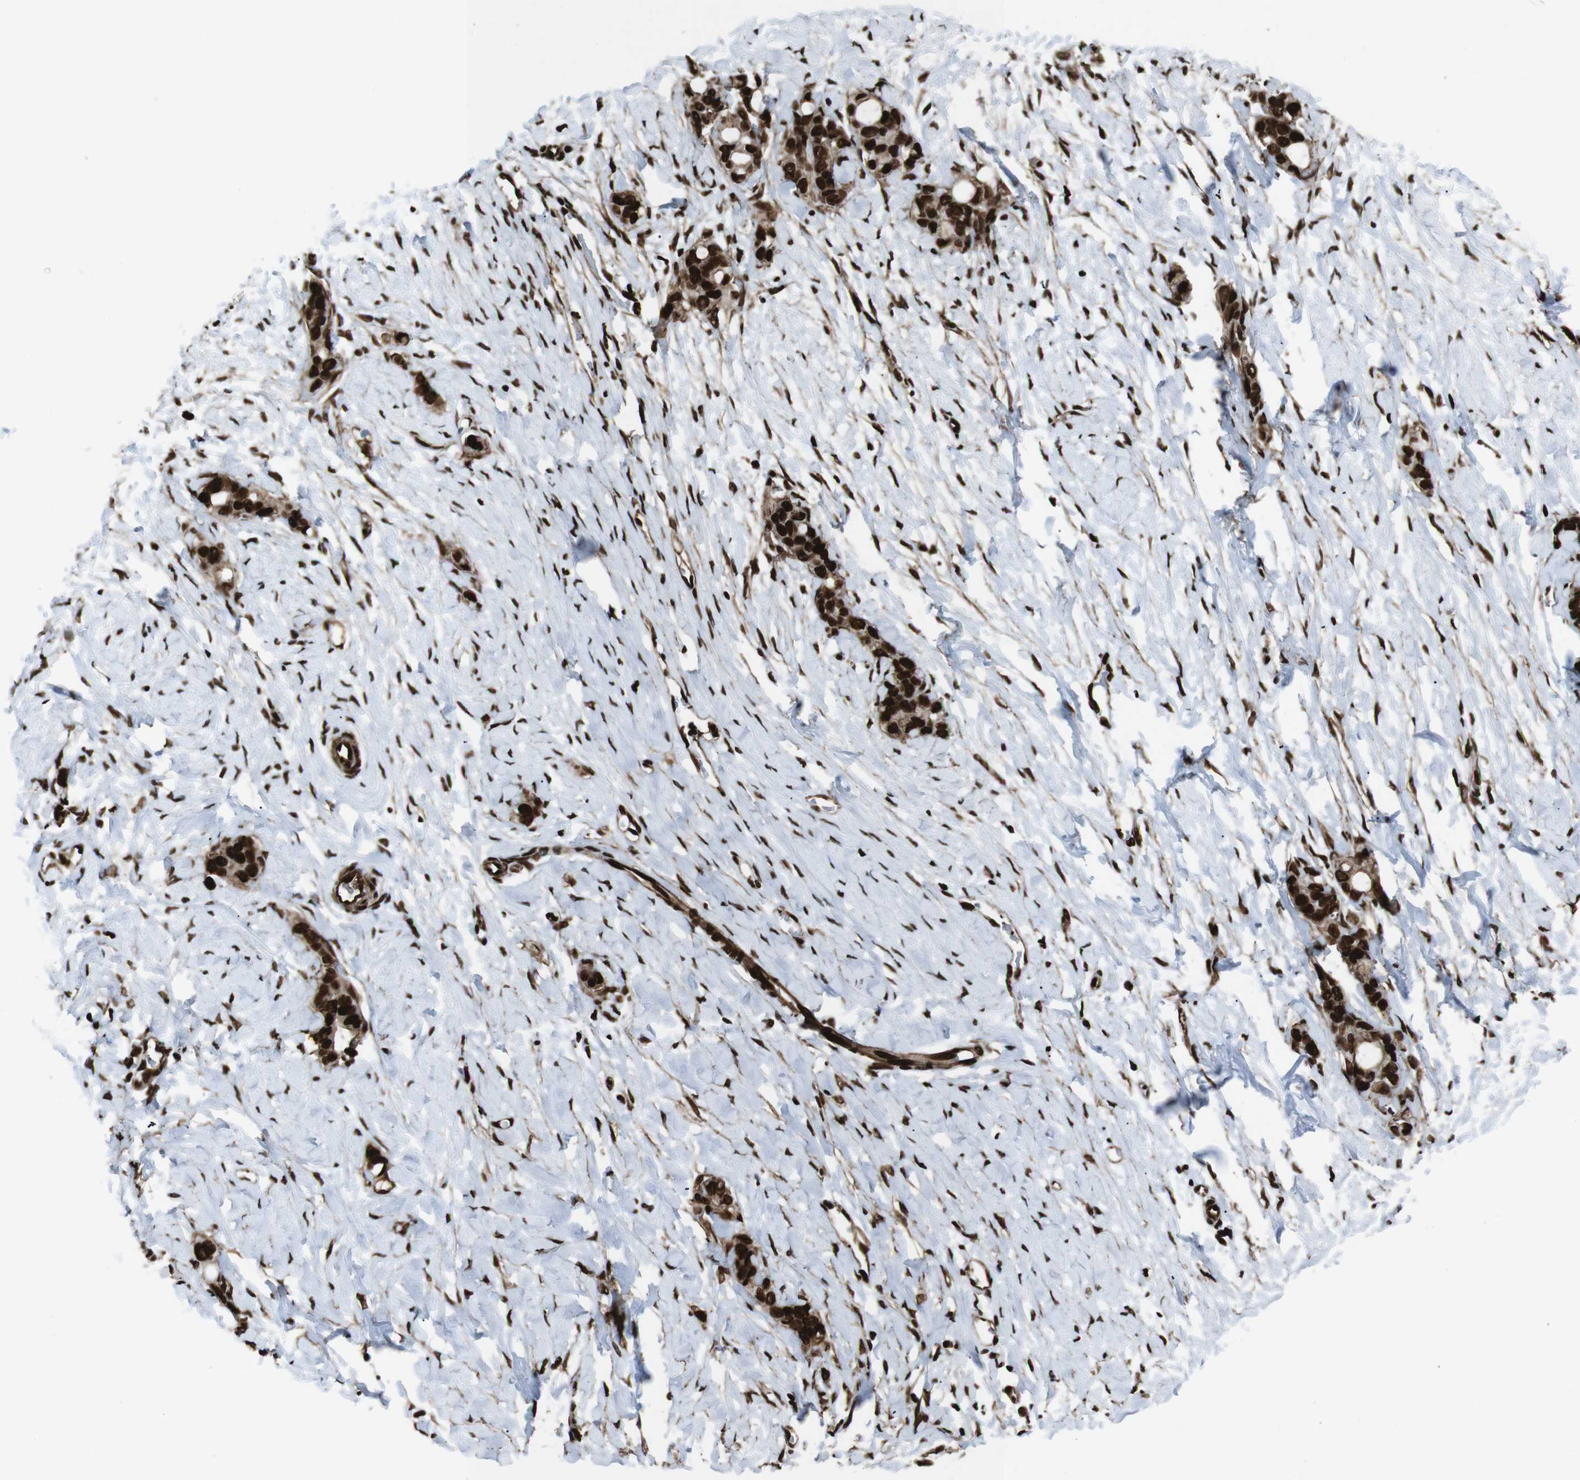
{"staining": {"intensity": "strong", "quantity": ">75%", "location": "nuclear"}, "tissue": "stomach cancer", "cell_type": "Tumor cells", "image_type": "cancer", "snomed": [{"axis": "morphology", "description": "Adenocarcinoma, NOS"}, {"axis": "topography", "description": "Stomach"}], "caption": "Adenocarcinoma (stomach) was stained to show a protein in brown. There is high levels of strong nuclear positivity in approximately >75% of tumor cells. The staining is performed using DAB (3,3'-diaminobenzidine) brown chromogen to label protein expression. The nuclei are counter-stained blue using hematoxylin.", "gene": "HNRNPU", "patient": {"sex": "female", "age": 75}}